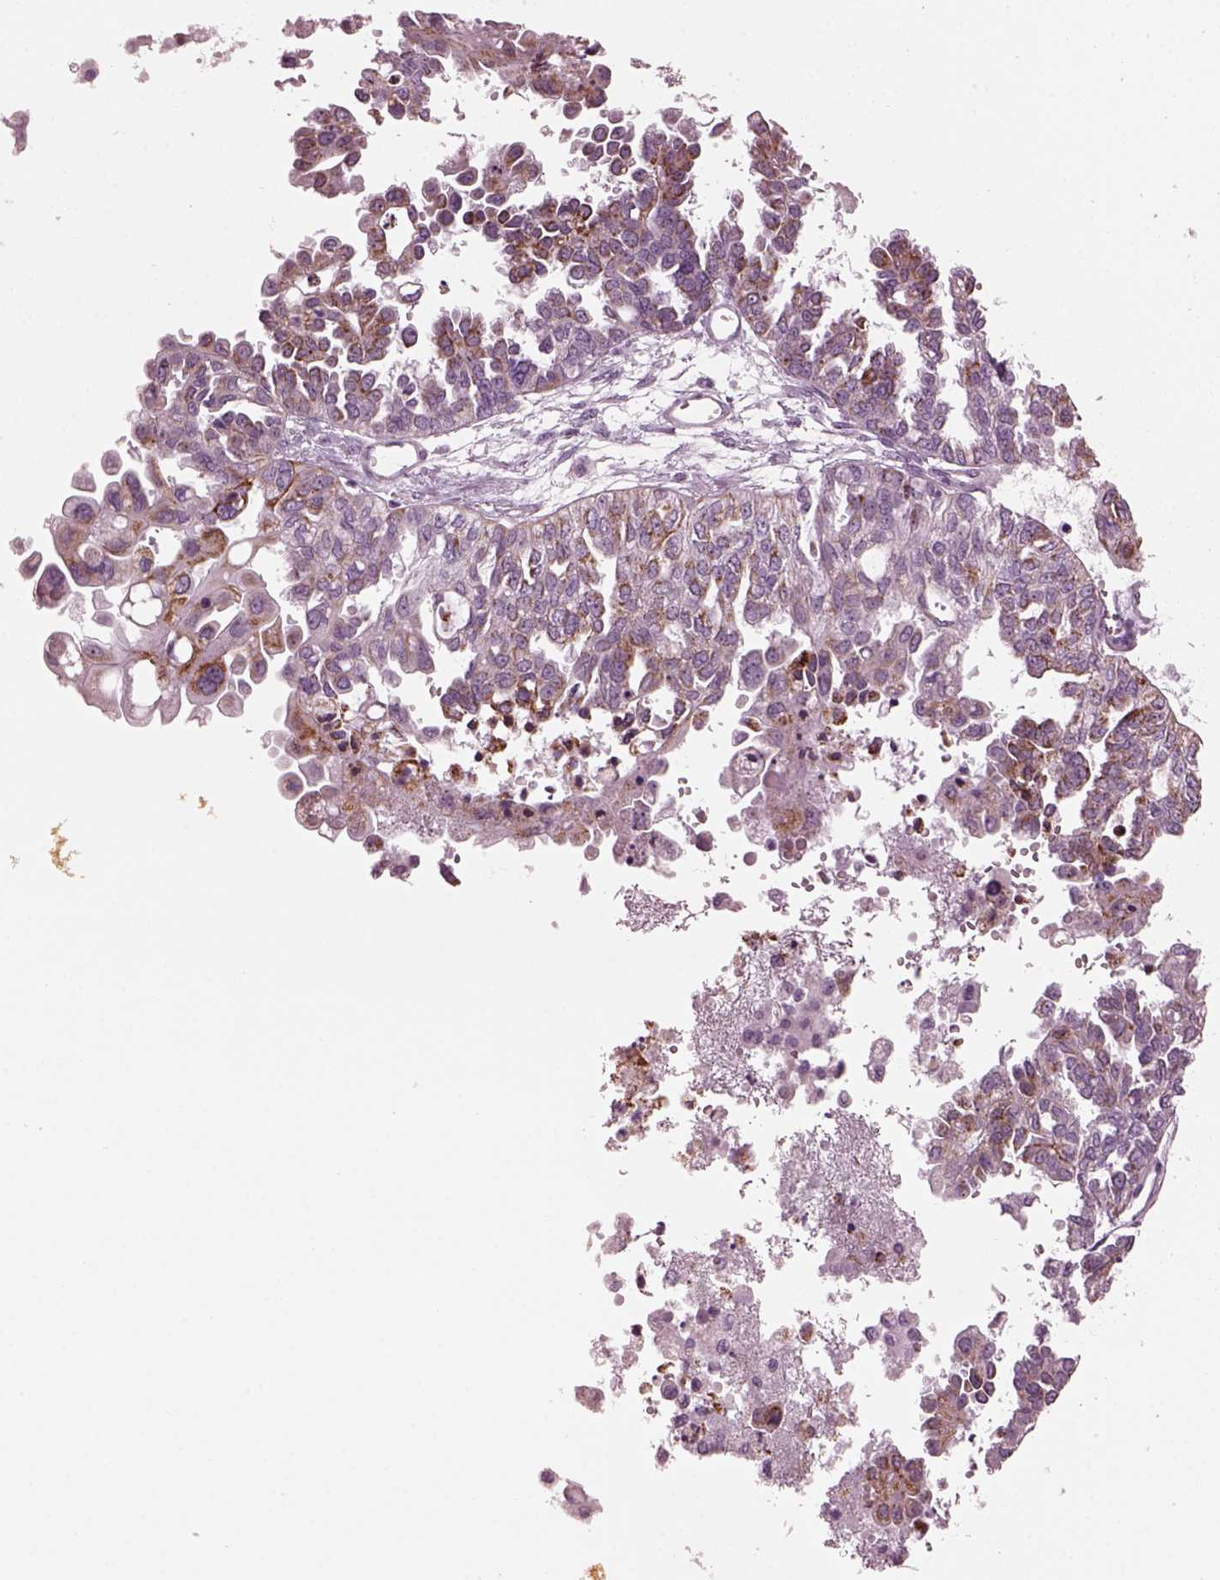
{"staining": {"intensity": "strong", "quantity": ">75%", "location": "cytoplasmic/membranous"}, "tissue": "ovarian cancer", "cell_type": "Tumor cells", "image_type": "cancer", "snomed": [{"axis": "morphology", "description": "Cystadenocarcinoma, serous, NOS"}, {"axis": "topography", "description": "Ovary"}], "caption": "Ovarian serous cystadenocarcinoma stained with a protein marker reveals strong staining in tumor cells.", "gene": "RIMS2", "patient": {"sex": "female", "age": 53}}